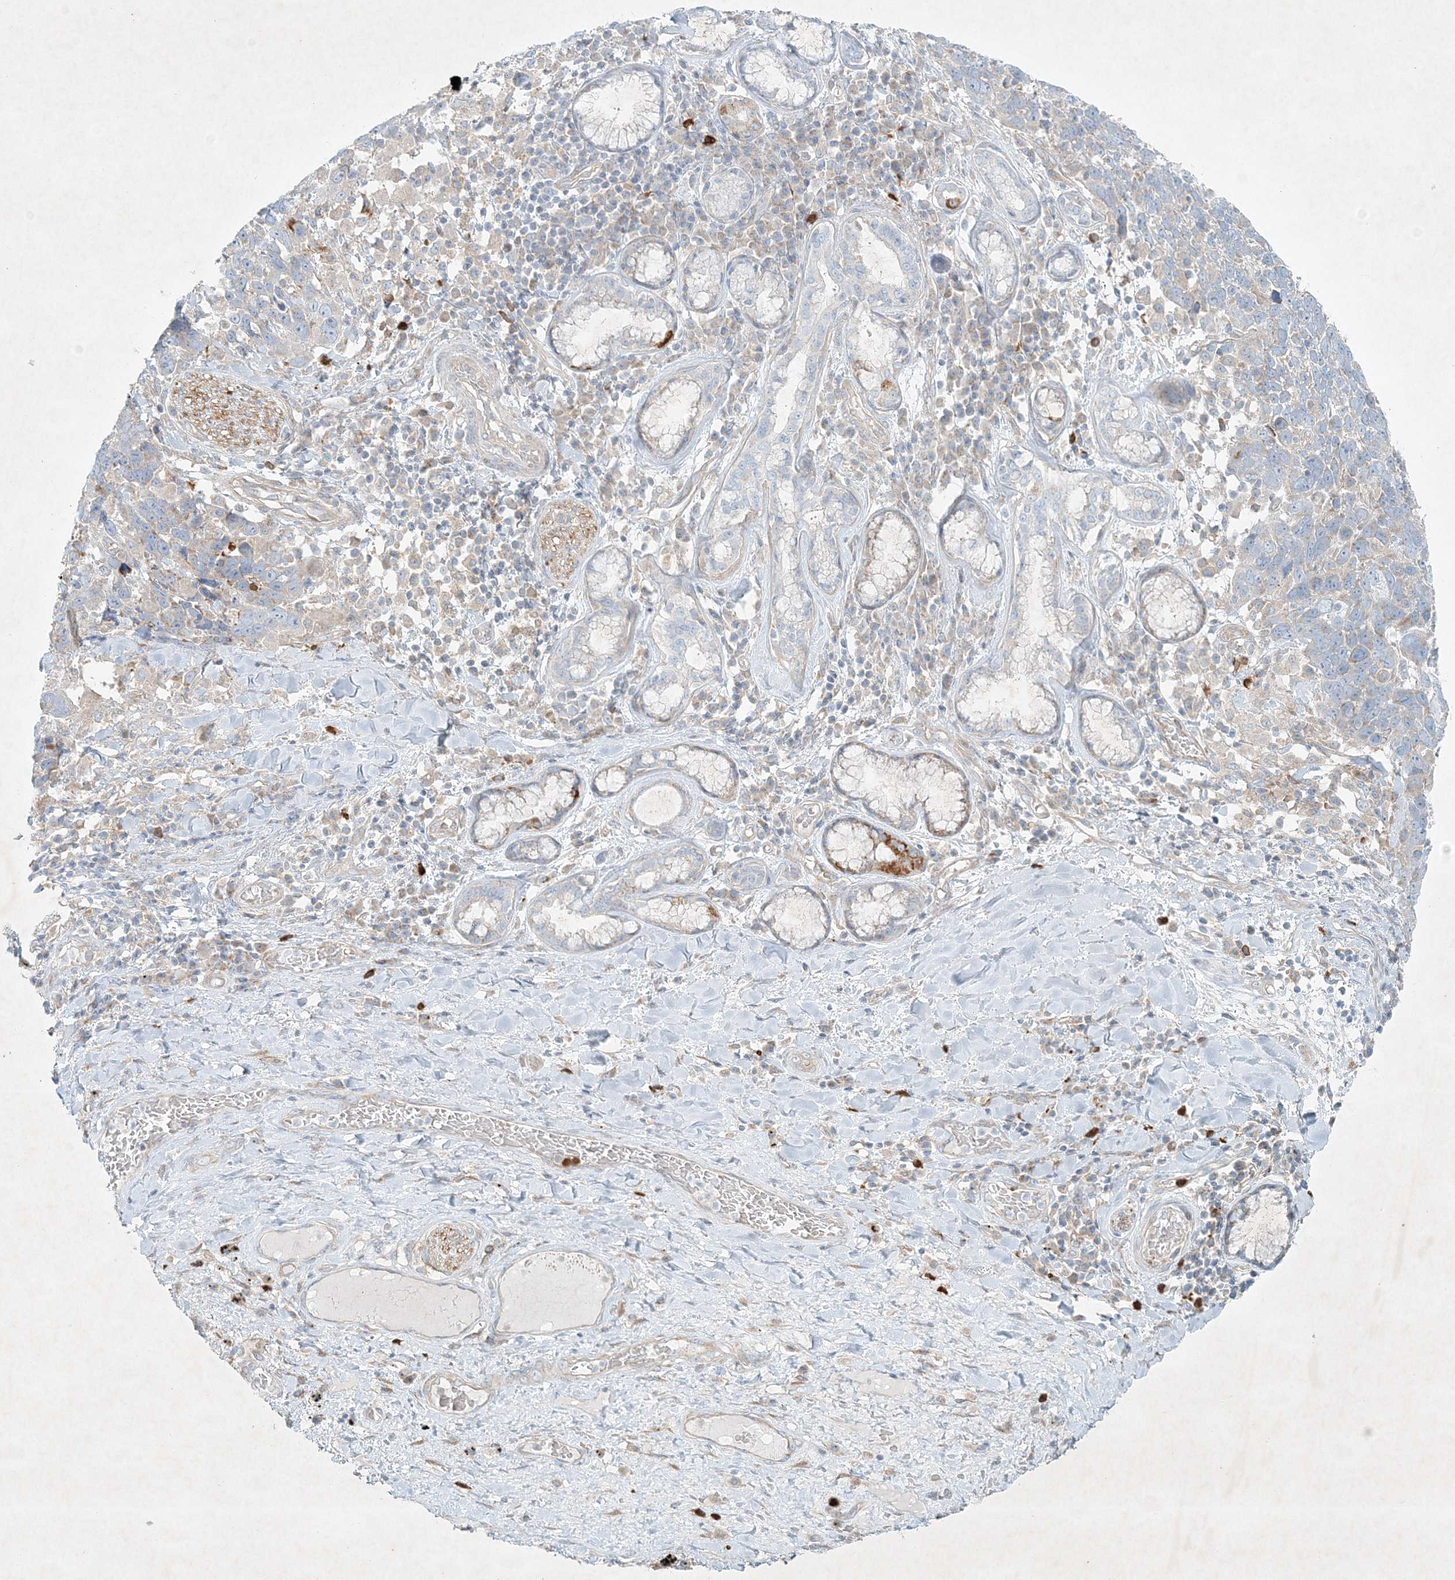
{"staining": {"intensity": "negative", "quantity": "none", "location": "none"}, "tissue": "lung cancer", "cell_type": "Tumor cells", "image_type": "cancer", "snomed": [{"axis": "morphology", "description": "Squamous cell carcinoma, NOS"}, {"axis": "topography", "description": "Lung"}], "caption": "IHC of human lung cancer (squamous cell carcinoma) reveals no staining in tumor cells.", "gene": "STK11IP", "patient": {"sex": "male", "age": 66}}